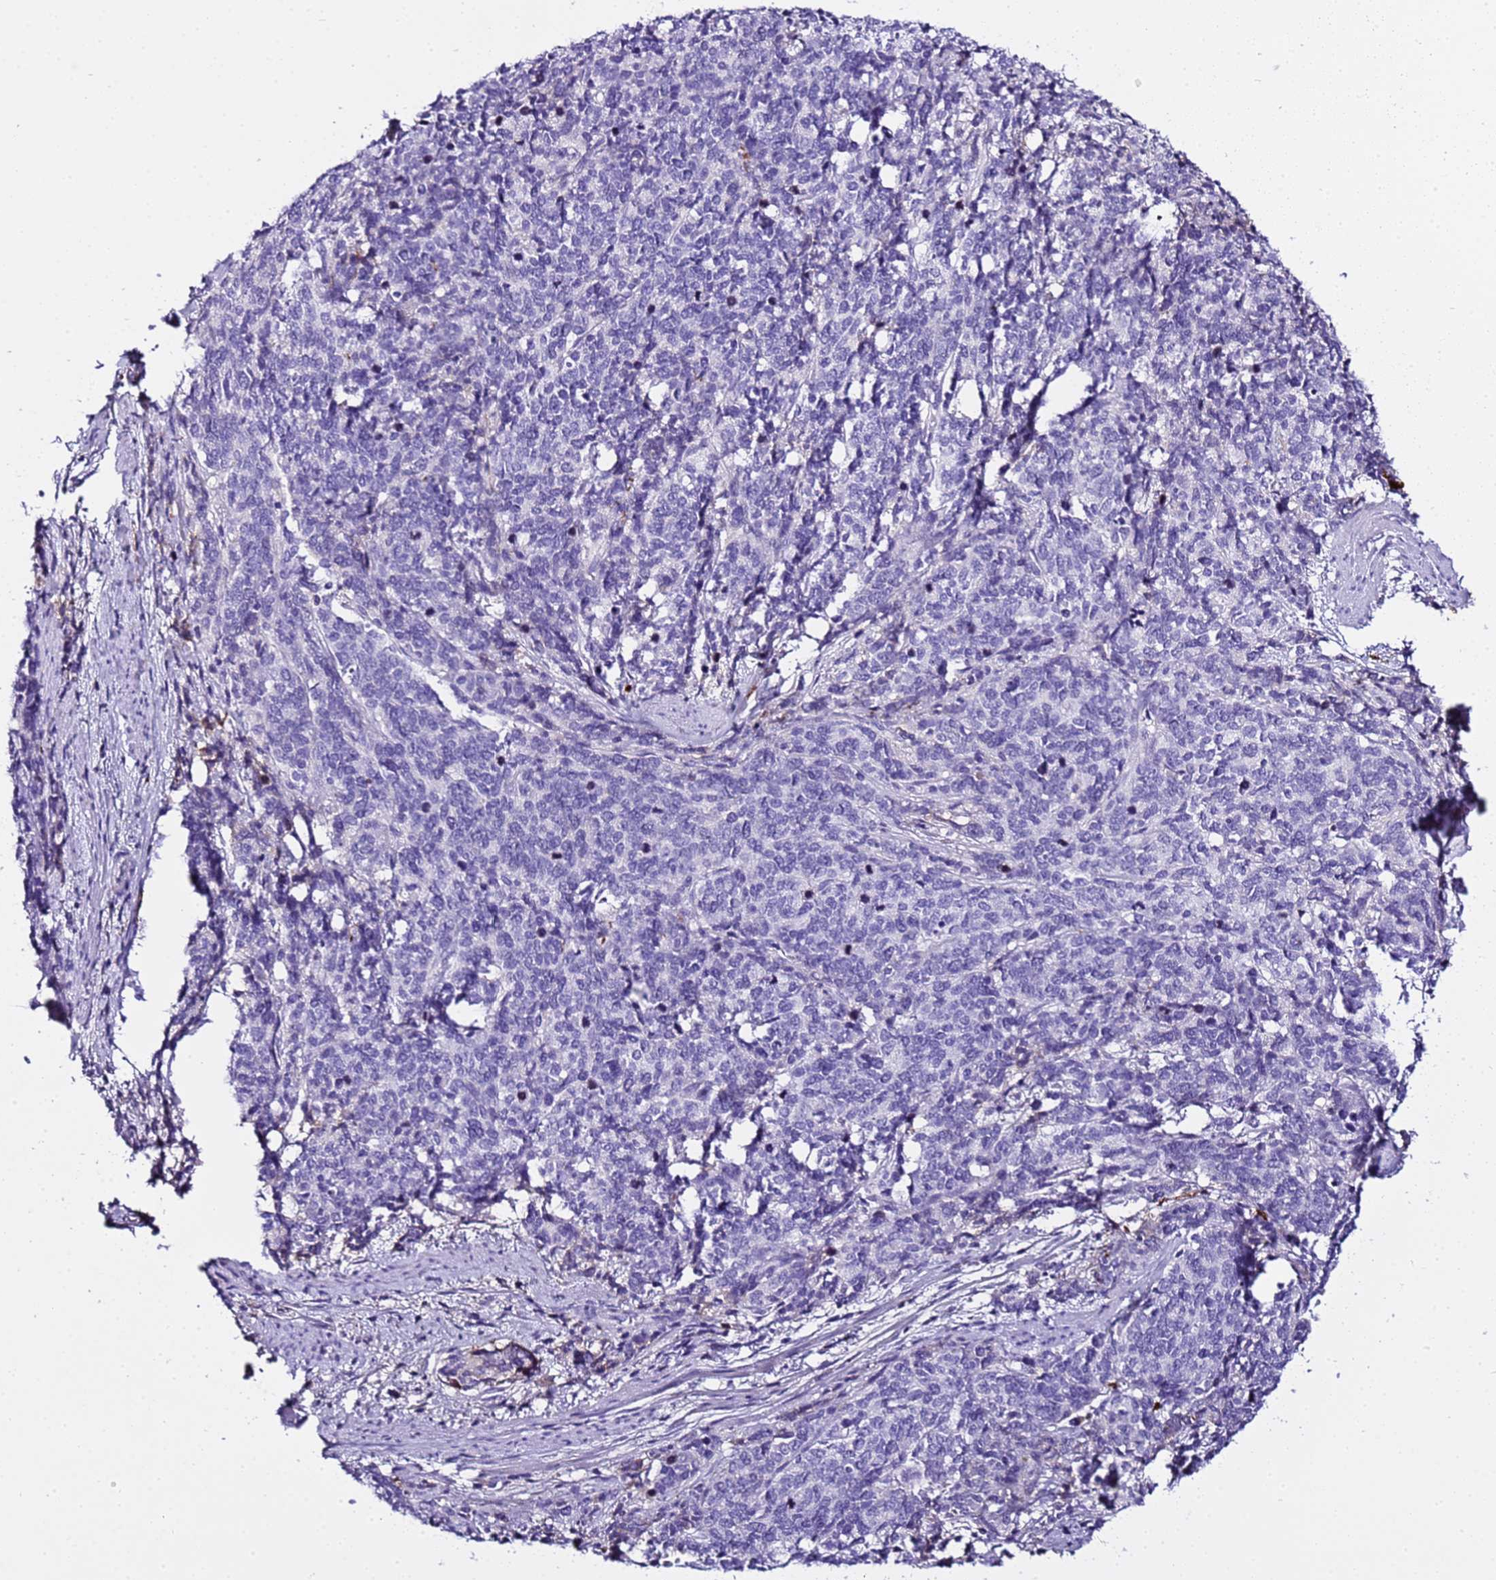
{"staining": {"intensity": "negative", "quantity": "none", "location": "none"}, "tissue": "cervical cancer", "cell_type": "Tumor cells", "image_type": "cancer", "snomed": [{"axis": "morphology", "description": "Squamous cell carcinoma, NOS"}, {"axis": "topography", "description": "Cervix"}], "caption": "IHC of cervical squamous cell carcinoma exhibits no positivity in tumor cells.", "gene": "CFHR2", "patient": {"sex": "female", "age": 60}}